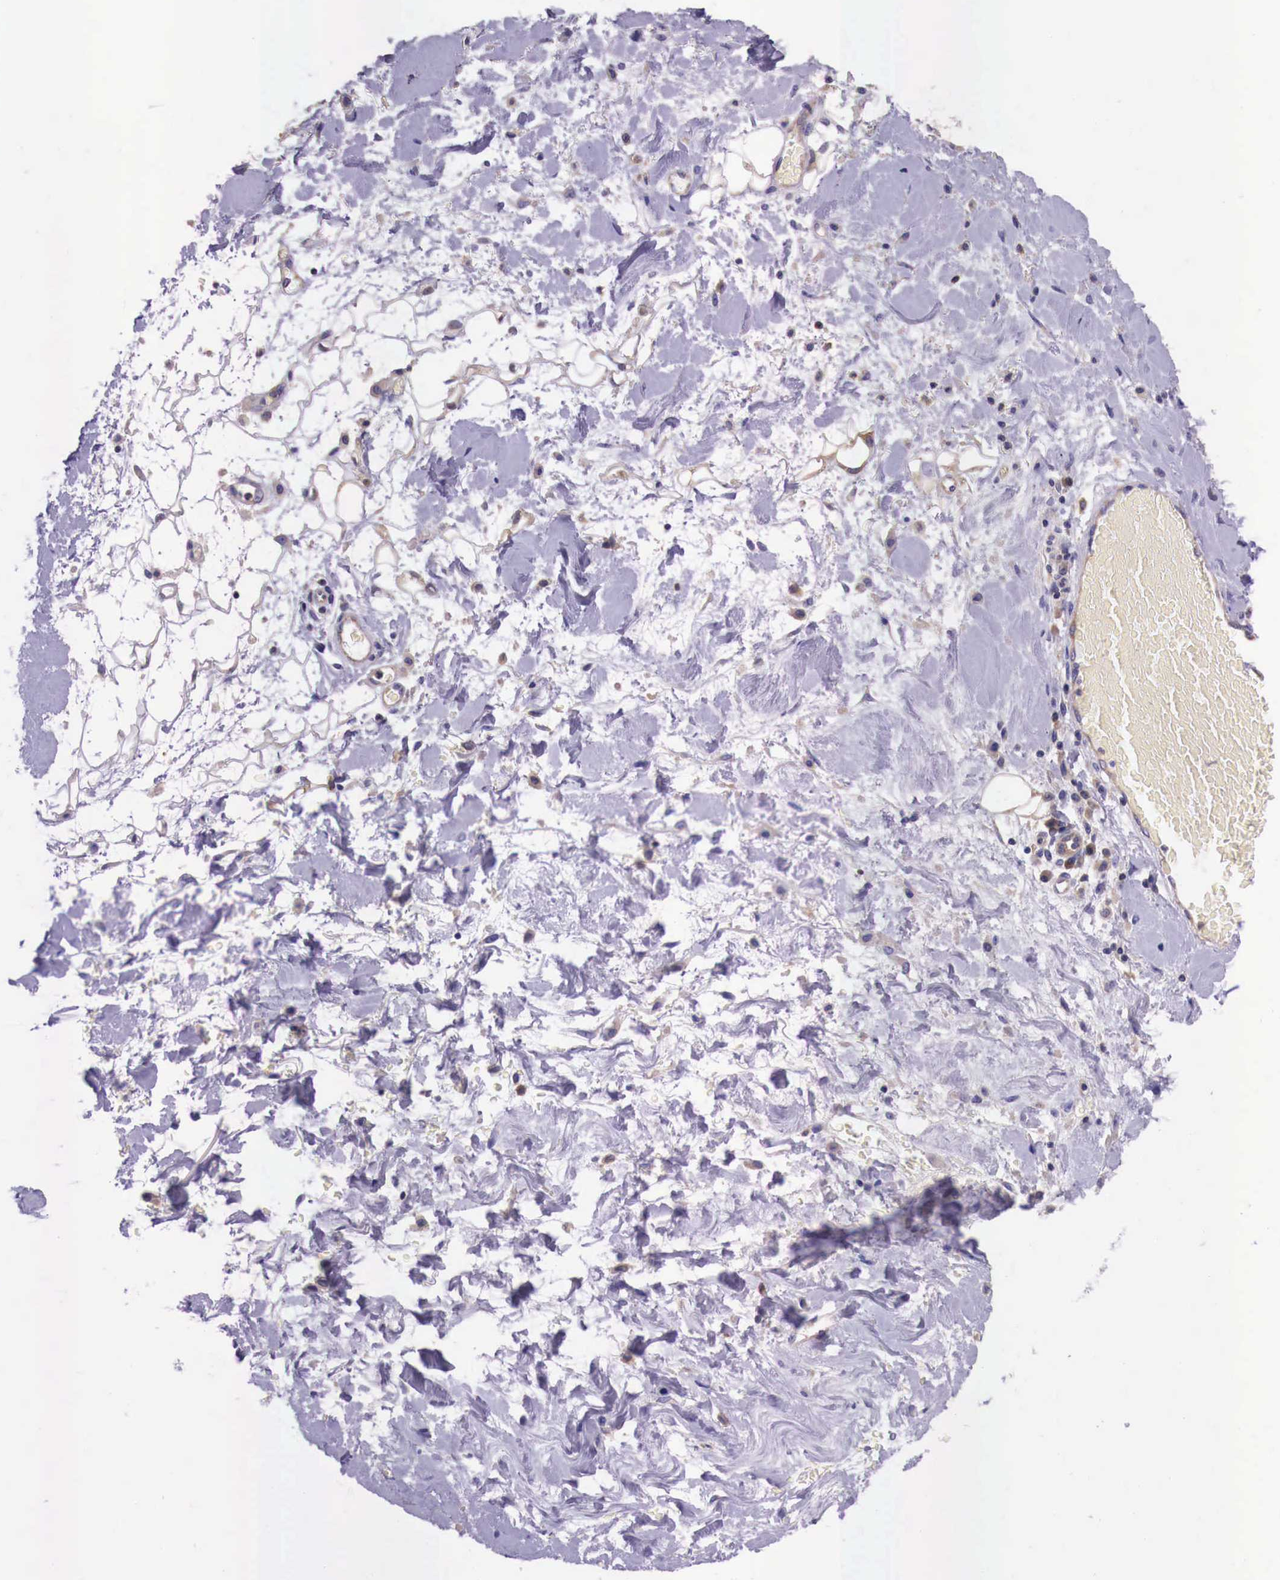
{"staining": {"intensity": "negative", "quantity": "none", "location": "none"}, "tissue": "skin cancer", "cell_type": "Tumor cells", "image_type": "cancer", "snomed": [{"axis": "morphology", "description": "Squamous cell carcinoma, NOS"}, {"axis": "topography", "description": "Skin"}], "caption": "High magnification brightfield microscopy of squamous cell carcinoma (skin) stained with DAB (3,3'-diaminobenzidine) (brown) and counterstained with hematoxylin (blue): tumor cells show no significant positivity.", "gene": "GRIPAP1", "patient": {"sex": "male", "age": 84}}